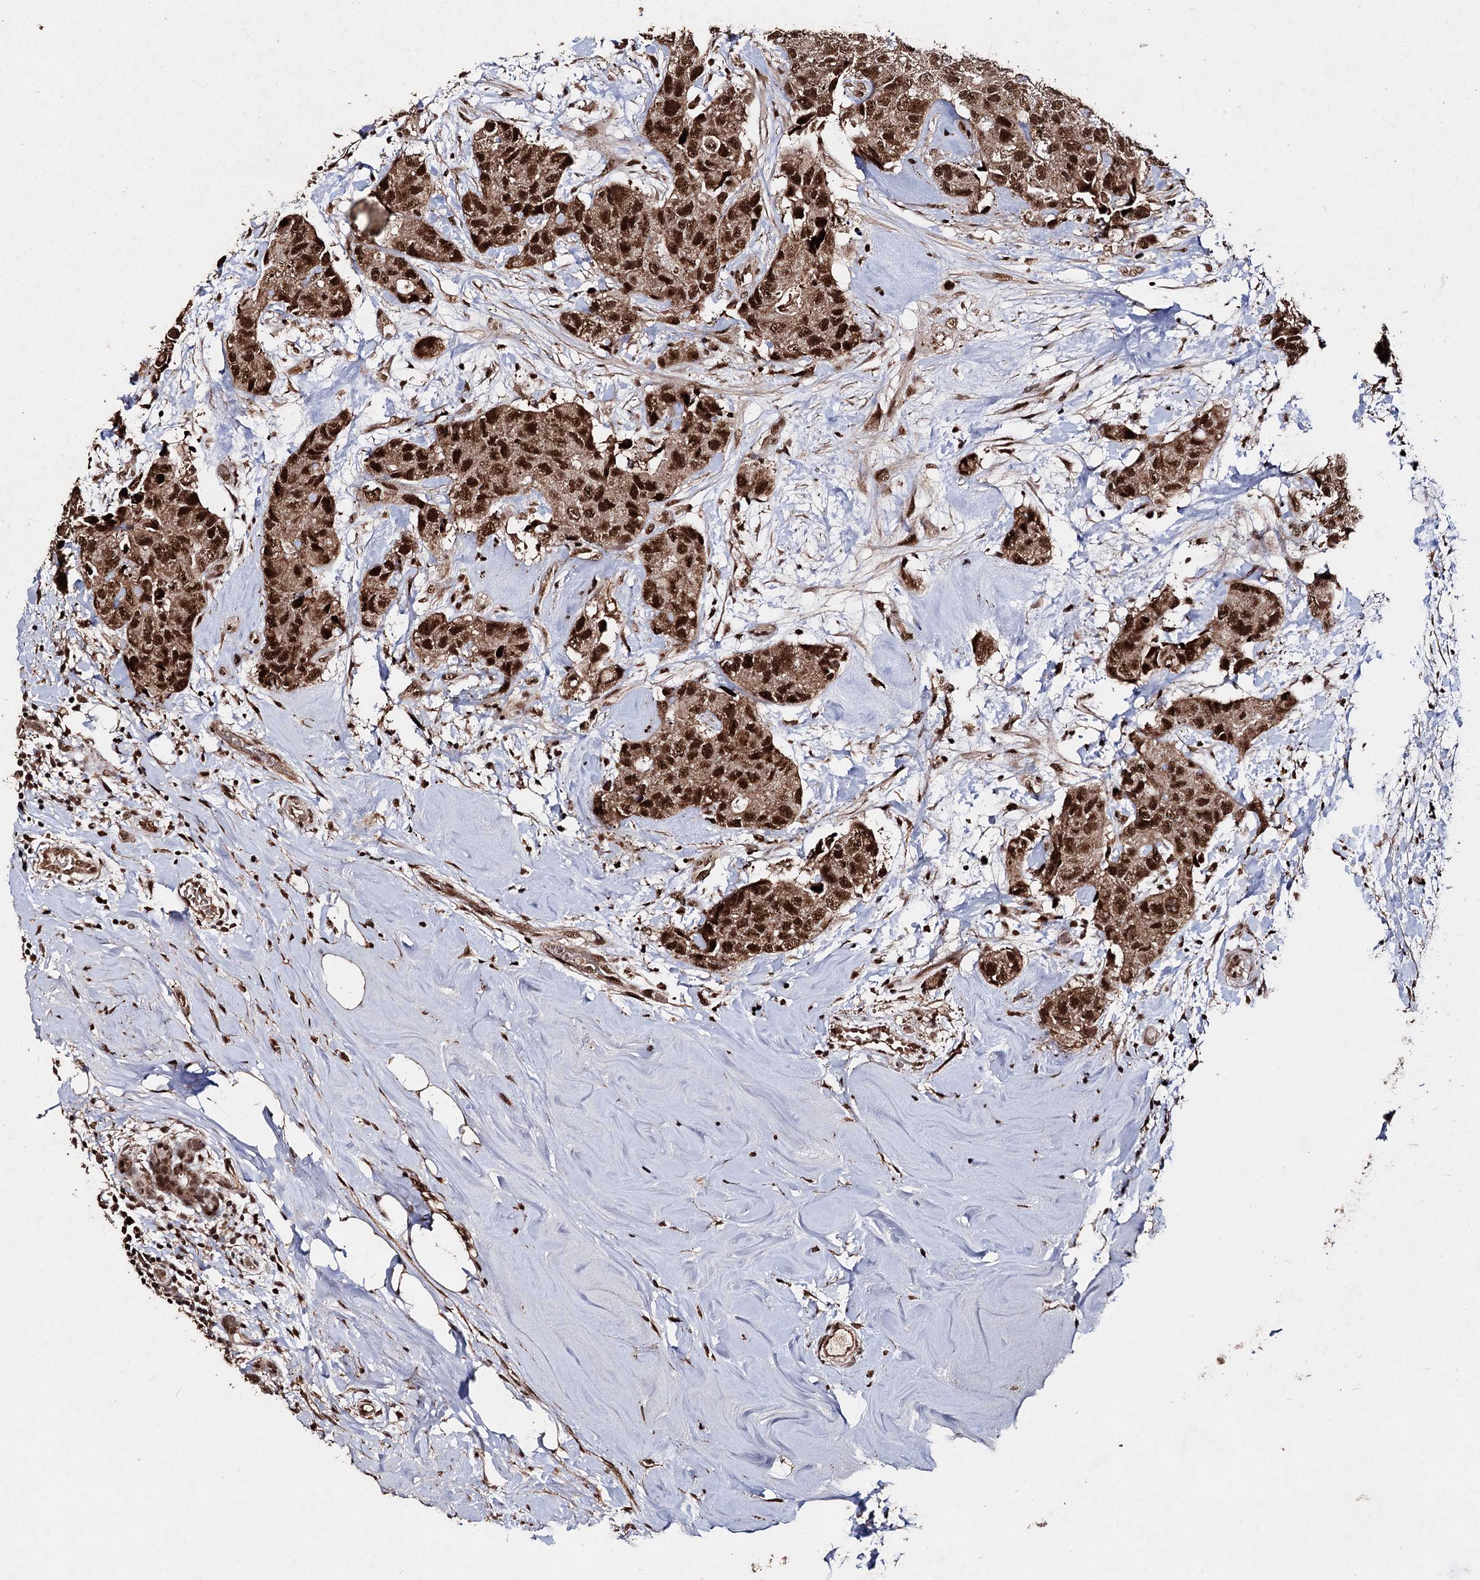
{"staining": {"intensity": "strong", "quantity": ">75%", "location": "nuclear"}, "tissue": "breast cancer", "cell_type": "Tumor cells", "image_type": "cancer", "snomed": [{"axis": "morphology", "description": "Duct carcinoma"}, {"axis": "topography", "description": "Breast"}], "caption": "DAB (3,3'-diaminobenzidine) immunohistochemical staining of human breast cancer exhibits strong nuclear protein expression in approximately >75% of tumor cells.", "gene": "U2SURP", "patient": {"sex": "female", "age": 62}}